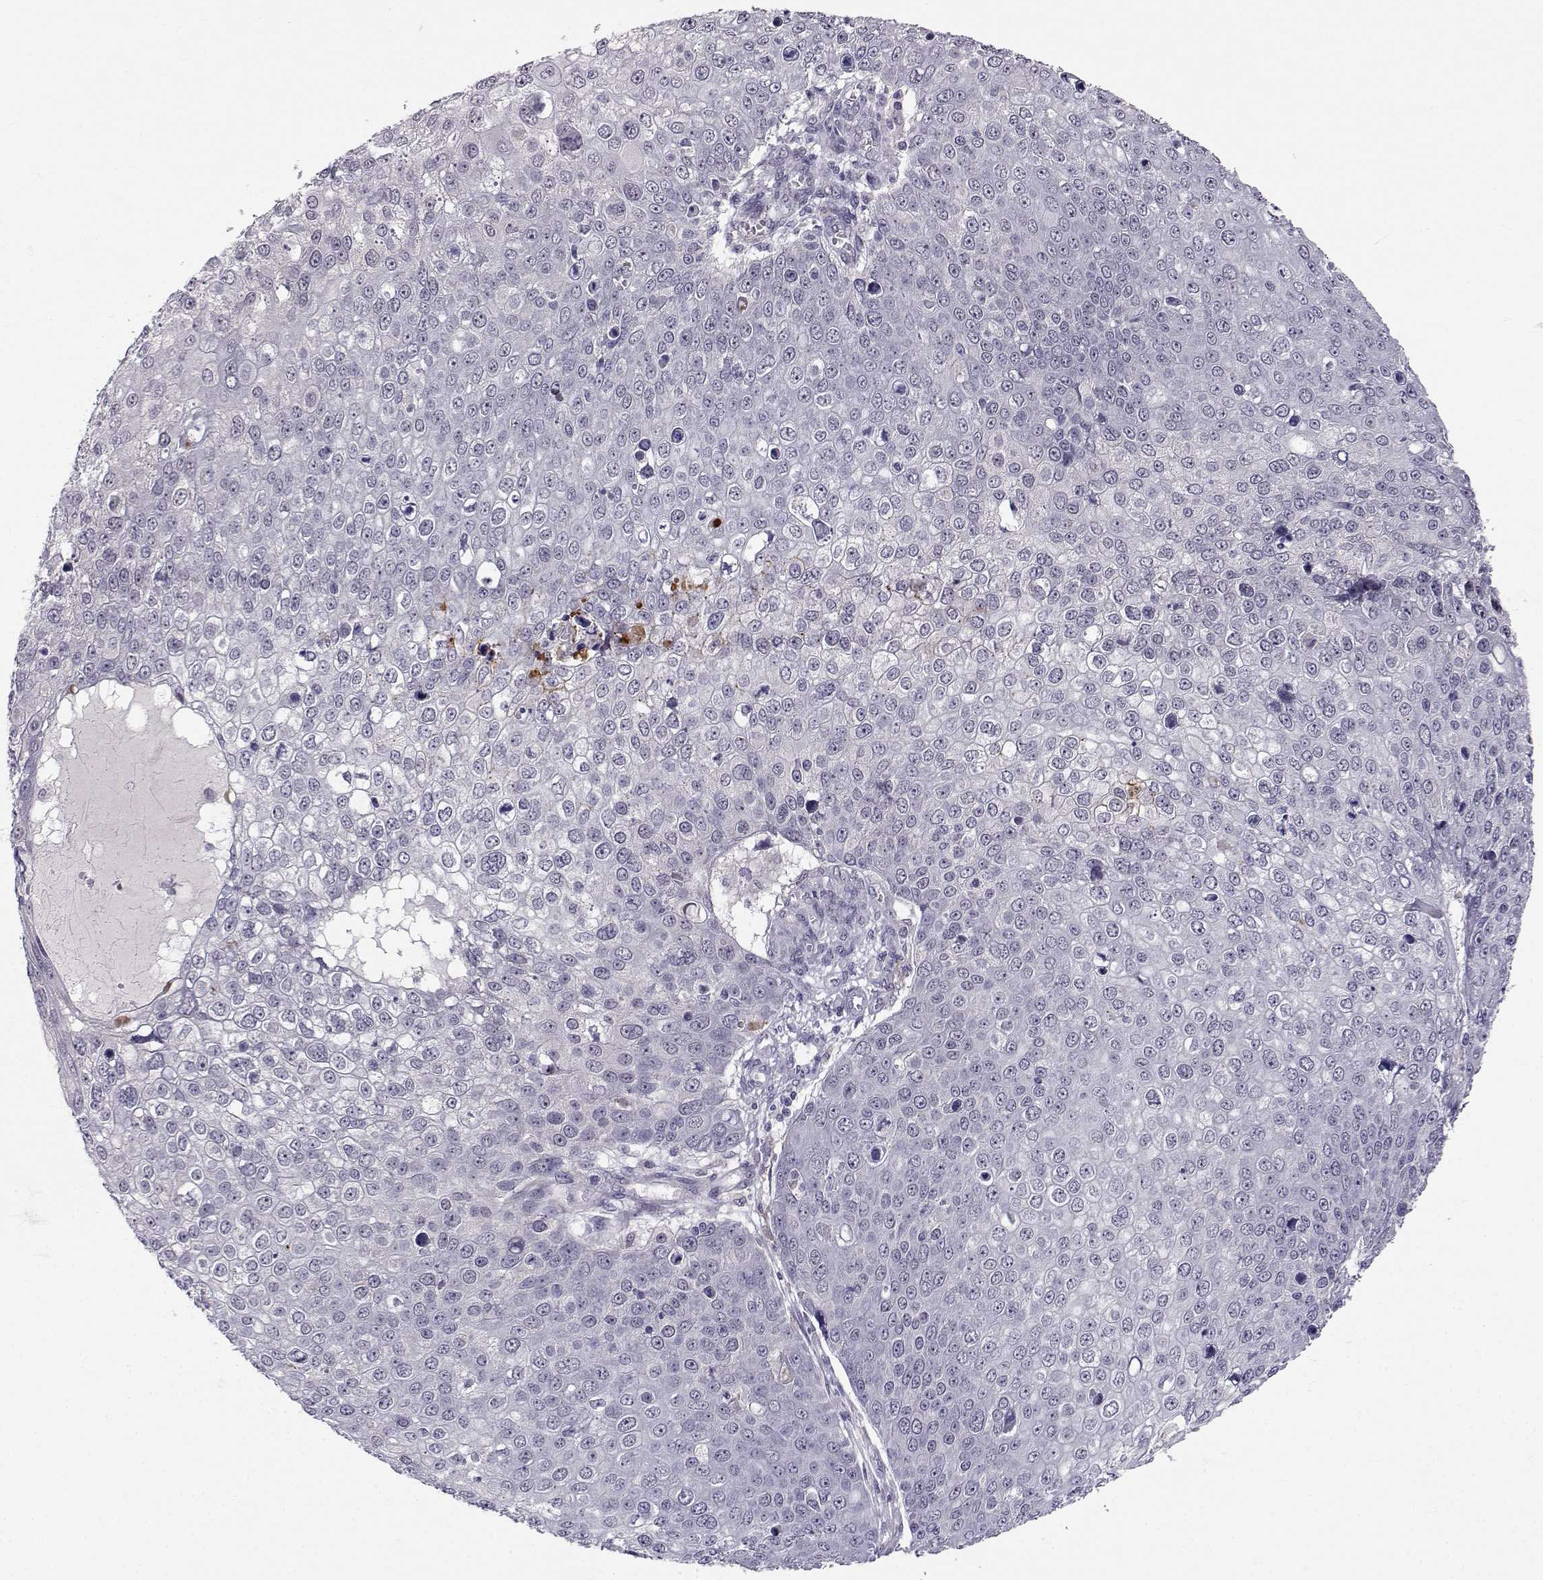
{"staining": {"intensity": "negative", "quantity": "none", "location": "none"}, "tissue": "skin cancer", "cell_type": "Tumor cells", "image_type": "cancer", "snomed": [{"axis": "morphology", "description": "Squamous cell carcinoma, NOS"}, {"axis": "topography", "description": "Skin"}], "caption": "Tumor cells are negative for protein expression in human squamous cell carcinoma (skin).", "gene": "SLC6A3", "patient": {"sex": "male", "age": 71}}